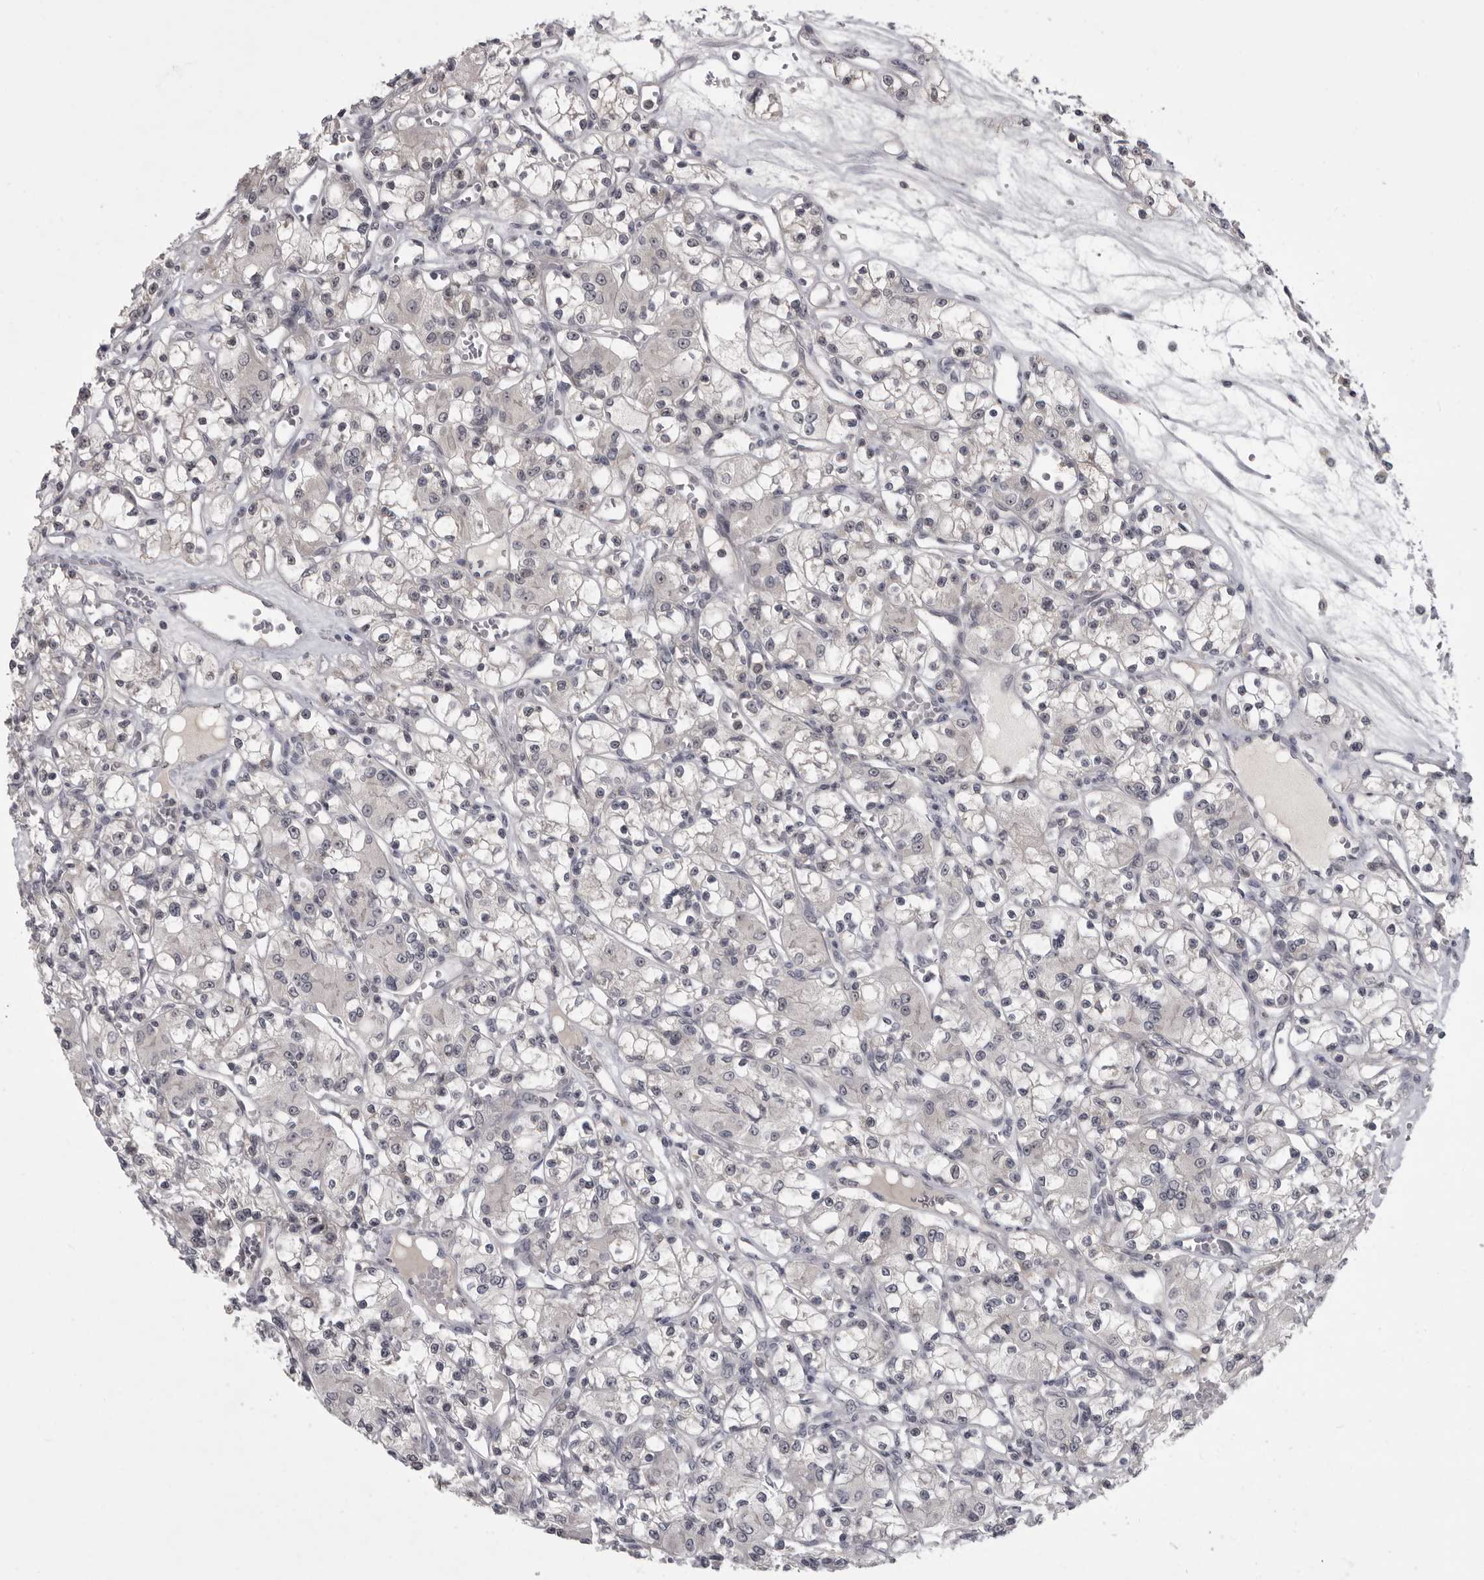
{"staining": {"intensity": "negative", "quantity": "none", "location": "none"}, "tissue": "renal cancer", "cell_type": "Tumor cells", "image_type": "cancer", "snomed": [{"axis": "morphology", "description": "Adenocarcinoma, NOS"}, {"axis": "topography", "description": "Kidney"}], "caption": "The immunohistochemistry (IHC) micrograph has no significant positivity in tumor cells of adenocarcinoma (renal) tissue.", "gene": "MRTO4", "patient": {"sex": "female", "age": 59}}